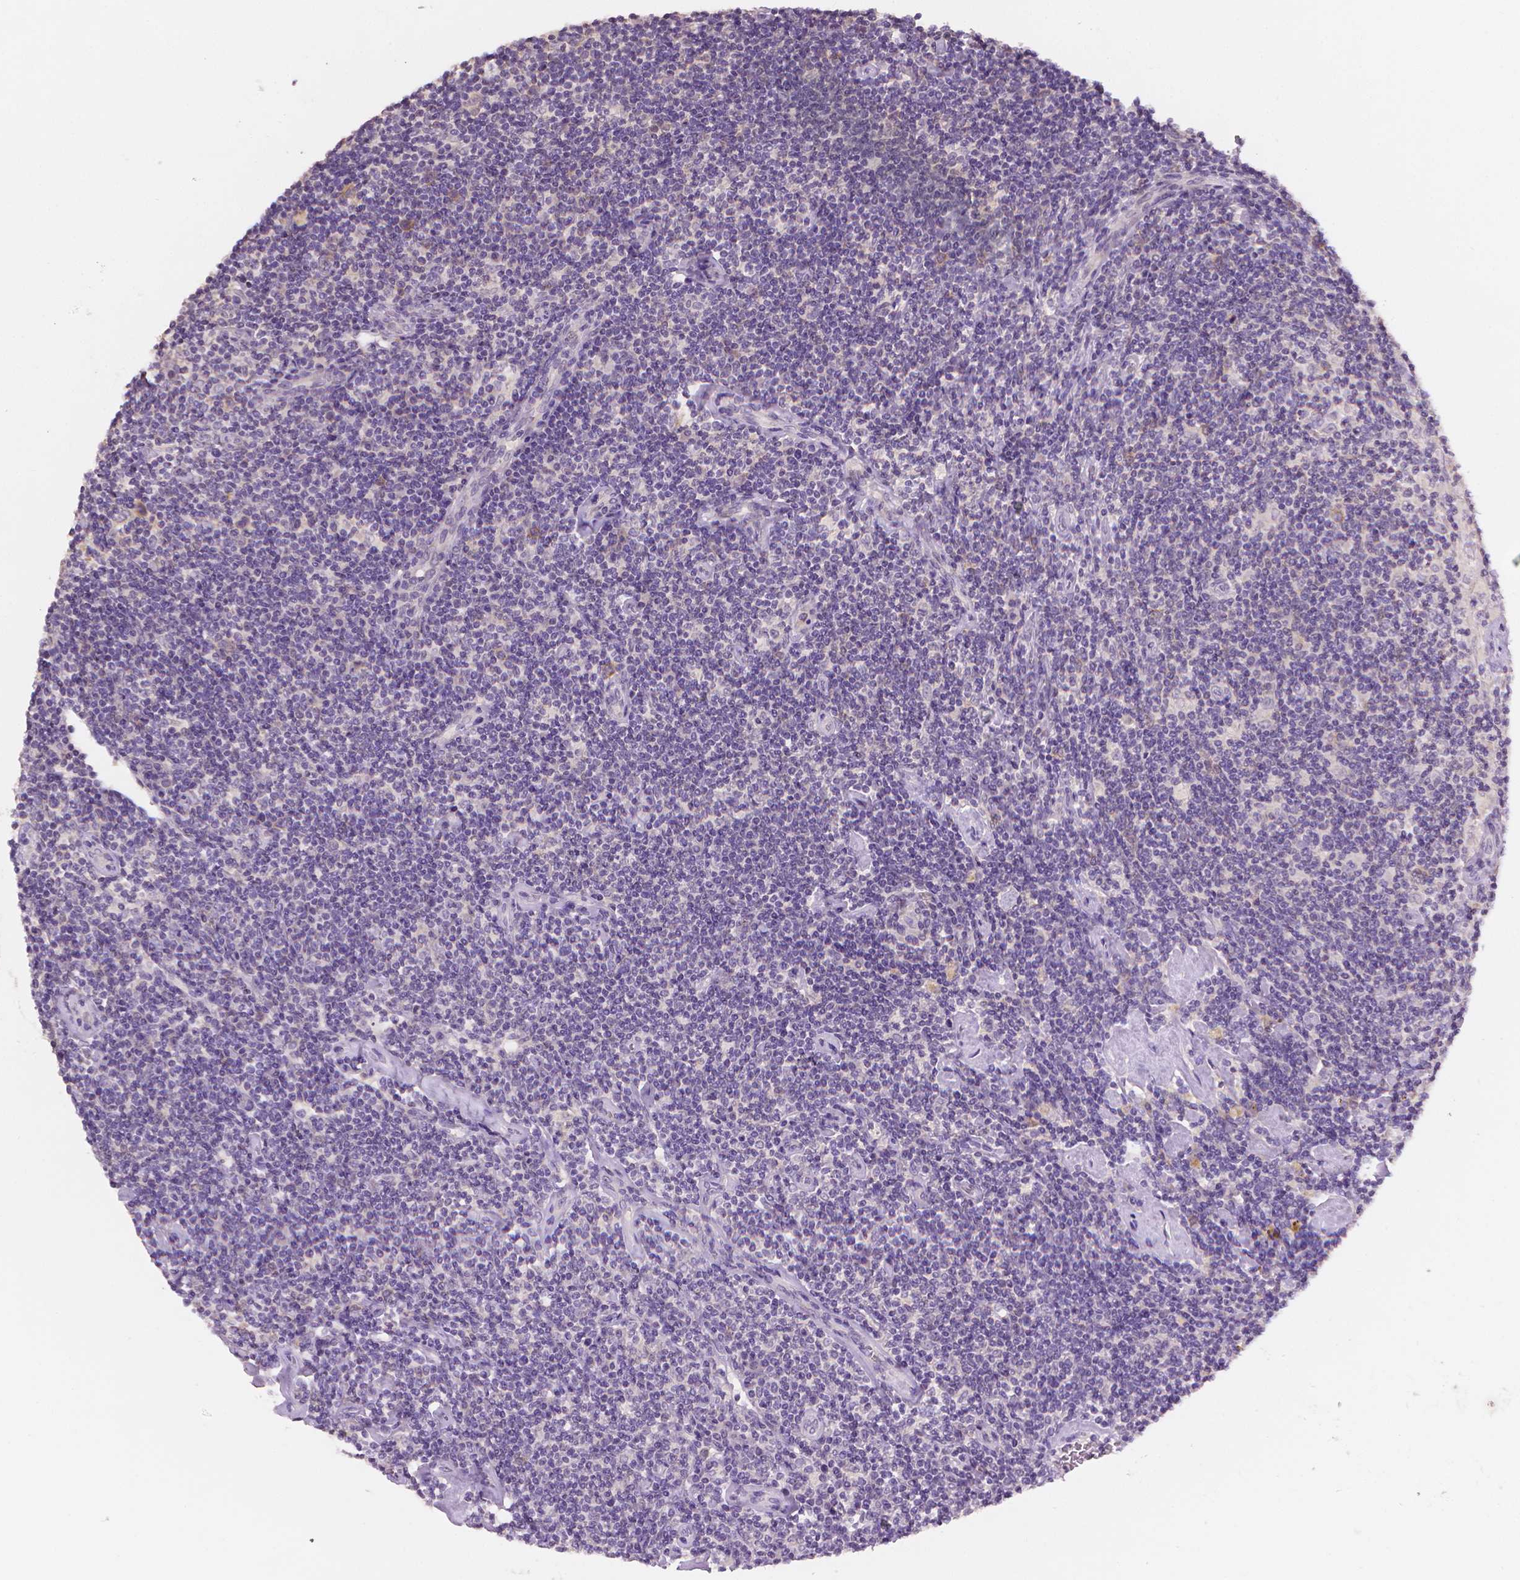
{"staining": {"intensity": "negative", "quantity": "none", "location": "none"}, "tissue": "lymphoma", "cell_type": "Tumor cells", "image_type": "cancer", "snomed": [{"axis": "morphology", "description": "Hodgkin's disease, NOS"}, {"axis": "topography", "description": "Lymph node"}], "caption": "Immunohistochemical staining of lymphoma displays no significant staining in tumor cells. (Stains: DAB (3,3'-diaminobenzidine) immunohistochemistry with hematoxylin counter stain, Microscopy: brightfield microscopy at high magnification).", "gene": "FASN", "patient": {"sex": "male", "age": 40}}